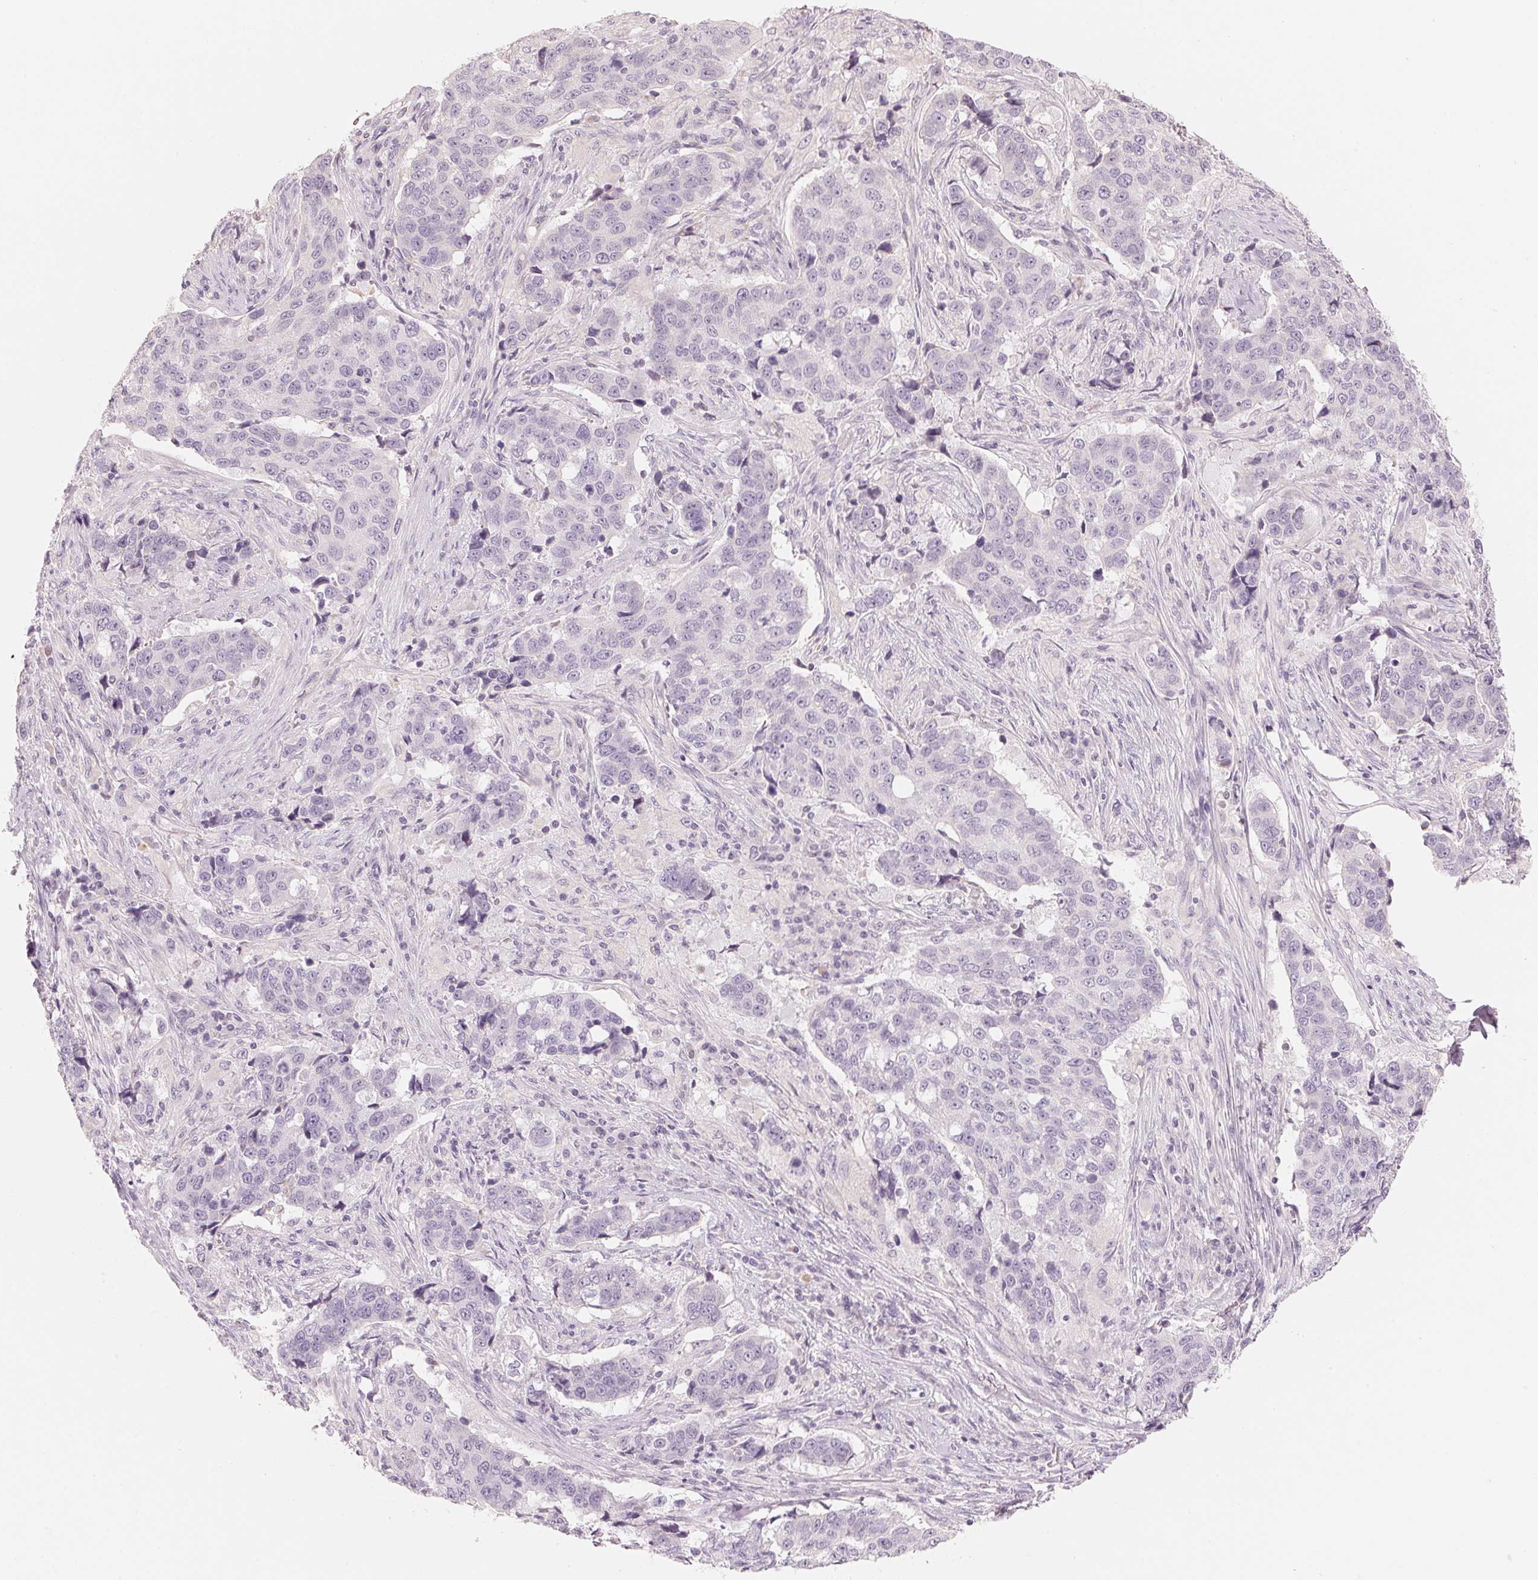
{"staining": {"intensity": "negative", "quantity": "none", "location": "none"}, "tissue": "lung cancer", "cell_type": "Tumor cells", "image_type": "cancer", "snomed": [{"axis": "morphology", "description": "Squamous cell carcinoma, NOS"}, {"axis": "topography", "description": "Lymph node"}, {"axis": "topography", "description": "Lung"}], "caption": "Squamous cell carcinoma (lung) stained for a protein using IHC displays no staining tumor cells.", "gene": "CFHR2", "patient": {"sex": "male", "age": 61}}